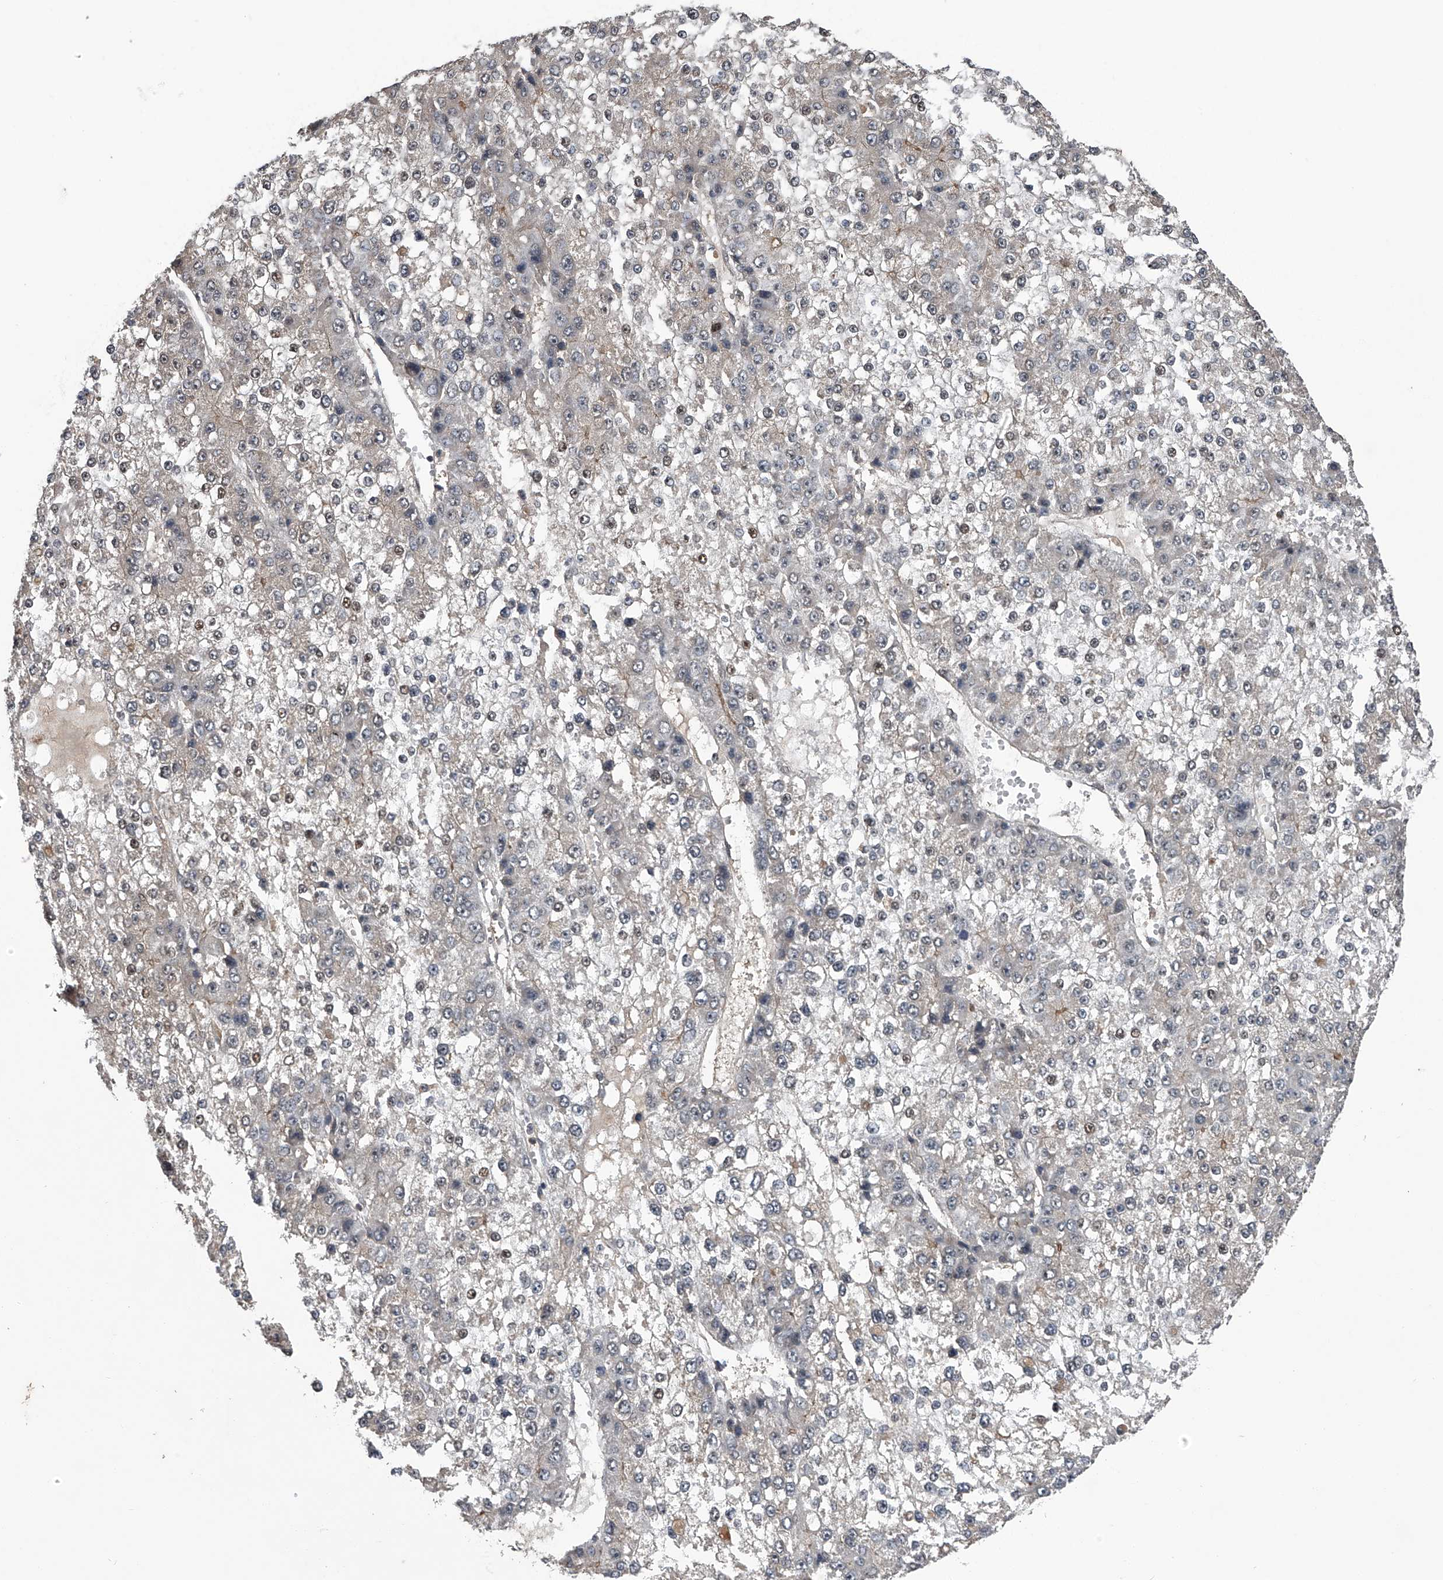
{"staining": {"intensity": "negative", "quantity": "none", "location": "none"}, "tissue": "liver cancer", "cell_type": "Tumor cells", "image_type": "cancer", "snomed": [{"axis": "morphology", "description": "Carcinoma, Hepatocellular, NOS"}, {"axis": "topography", "description": "Liver"}], "caption": "Protein analysis of liver cancer (hepatocellular carcinoma) displays no significant positivity in tumor cells. (Stains: DAB IHC with hematoxylin counter stain, Microscopy: brightfield microscopy at high magnification).", "gene": "SLC12A8", "patient": {"sex": "female", "age": 73}}